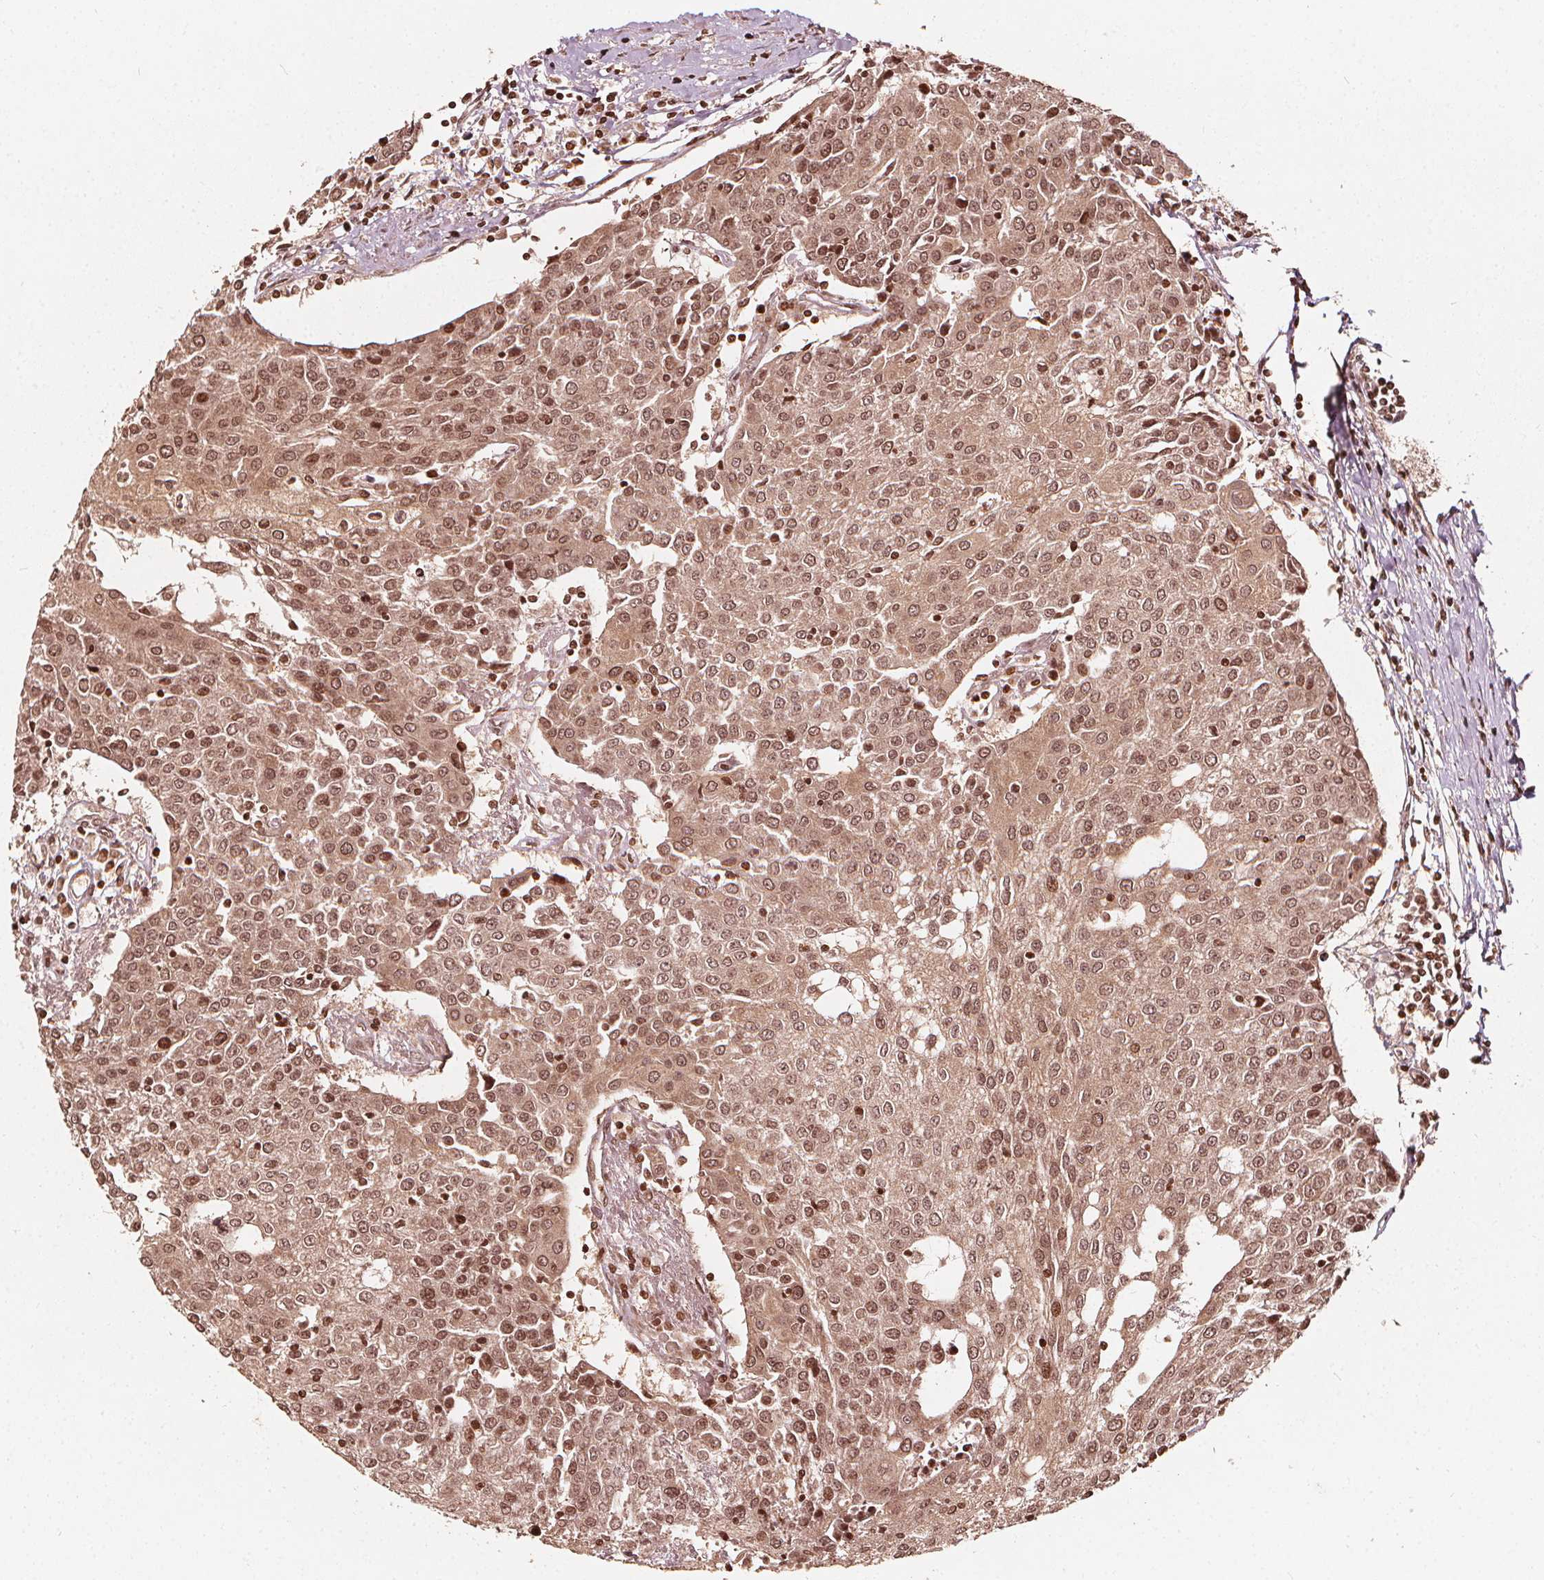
{"staining": {"intensity": "moderate", "quantity": ">75%", "location": "cytoplasmic/membranous,nuclear"}, "tissue": "urothelial cancer", "cell_type": "Tumor cells", "image_type": "cancer", "snomed": [{"axis": "morphology", "description": "Urothelial carcinoma, High grade"}, {"axis": "topography", "description": "Urinary bladder"}], "caption": "Brown immunohistochemical staining in urothelial carcinoma (high-grade) shows moderate cytoplasmic/membranous and nuclear expression in about >75% of tumor cells. (DAB = brown stain, brightfield microscopy at high magnification).", "gene": "H3C14", "patient": {"sex": "female", "age": 85}}